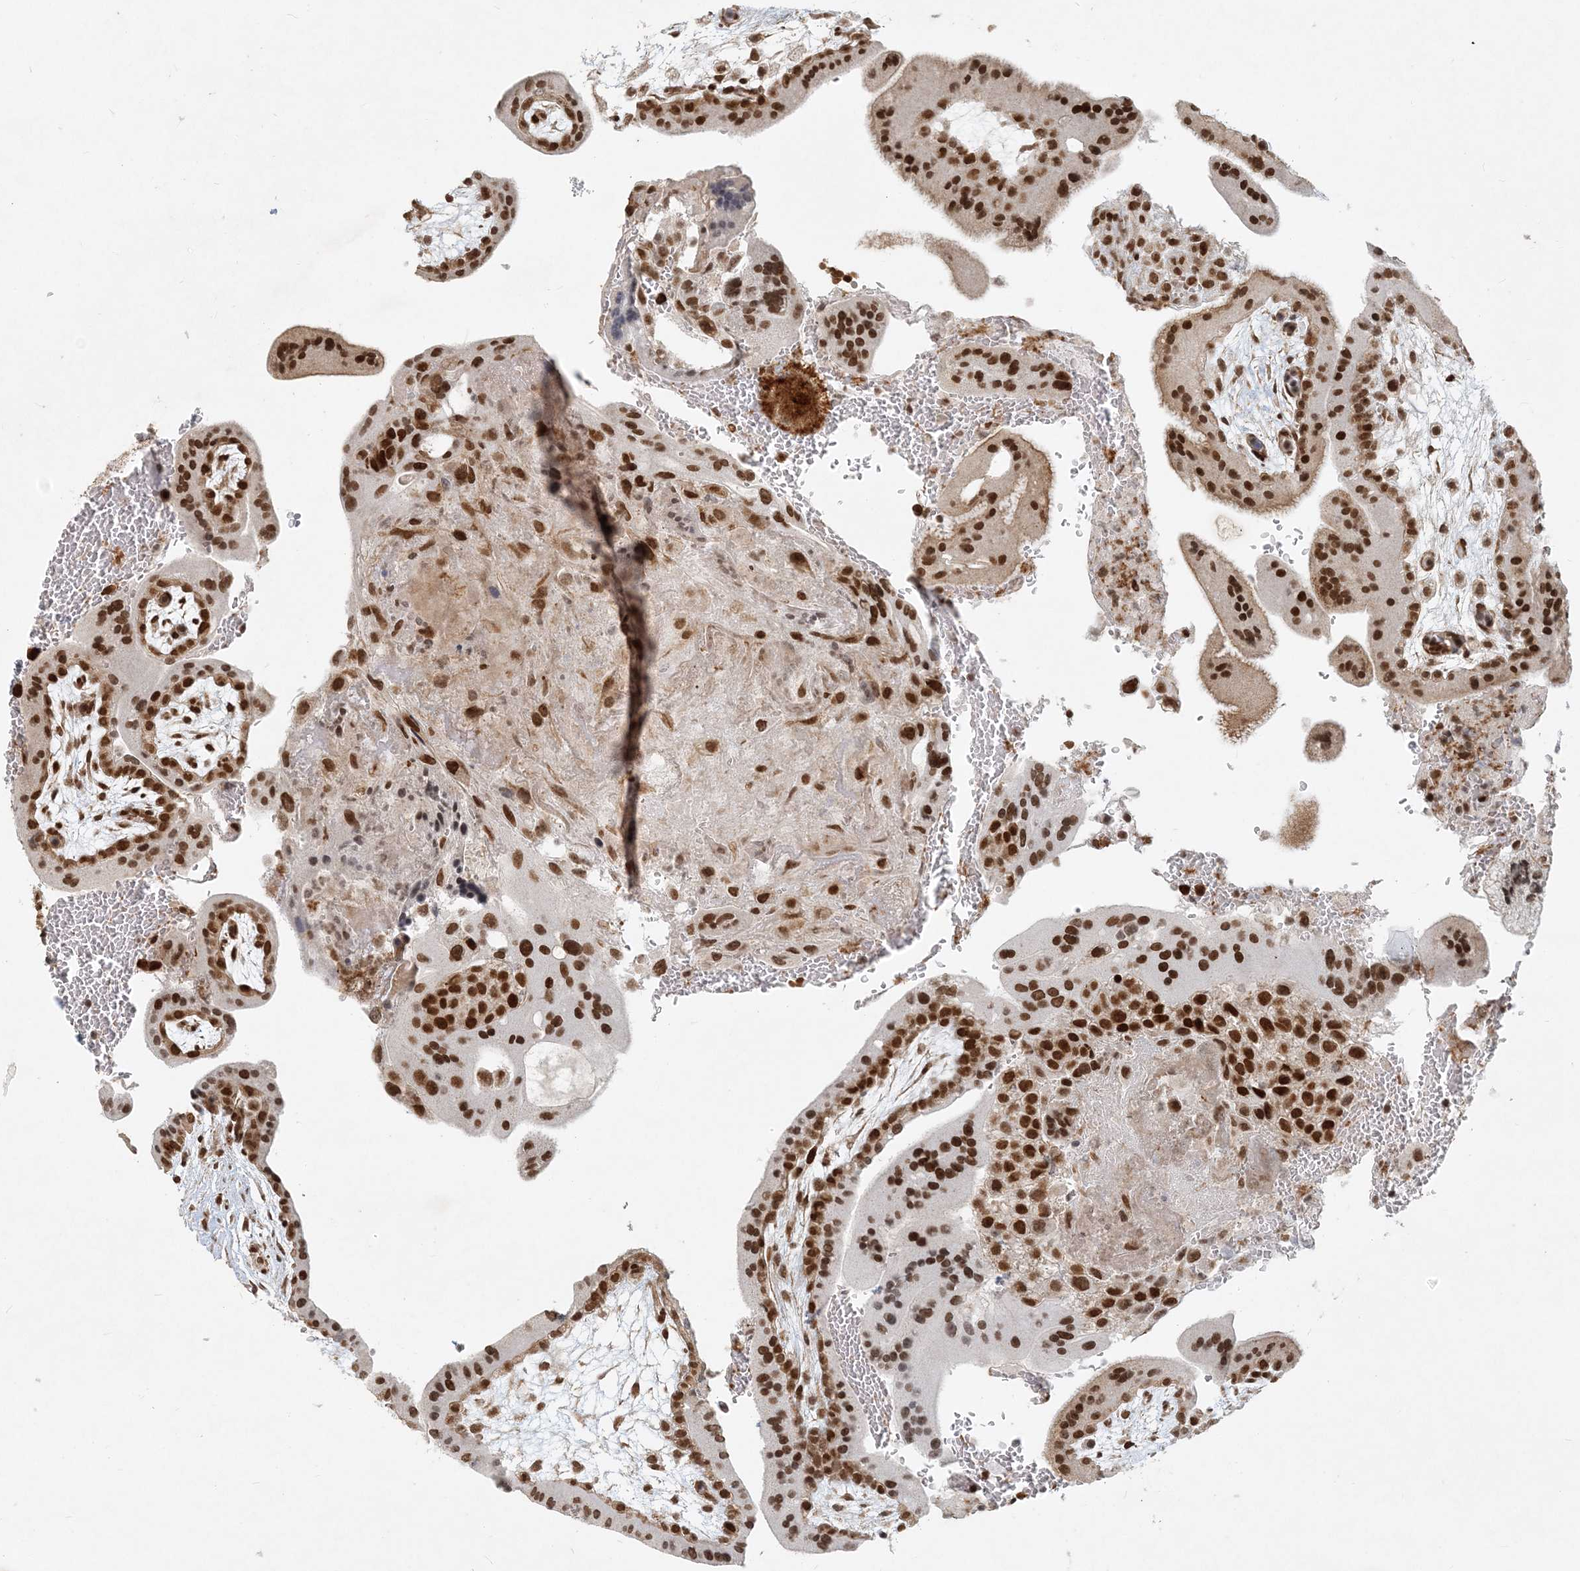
{"staining": {"intensity": "moderate", "quantity": ">75%", "location": "nuclear"}, "tissue": "placenta", "cell_type": "Decidual cells", "image_type": "normal", "snomed": [{"axis": "morphology", "description": "Normal tissue, NOS"}, {"axis": "topography", "description": "Placenta"}], "caption": "About >75% of decidual cells in unremarkable human placenta exhibit moderate nuclear protein staining as visualized by brown immunohistochemical staining.", "gene": "BAZ1B", "patient": {"sex": "female", "age": 35}}